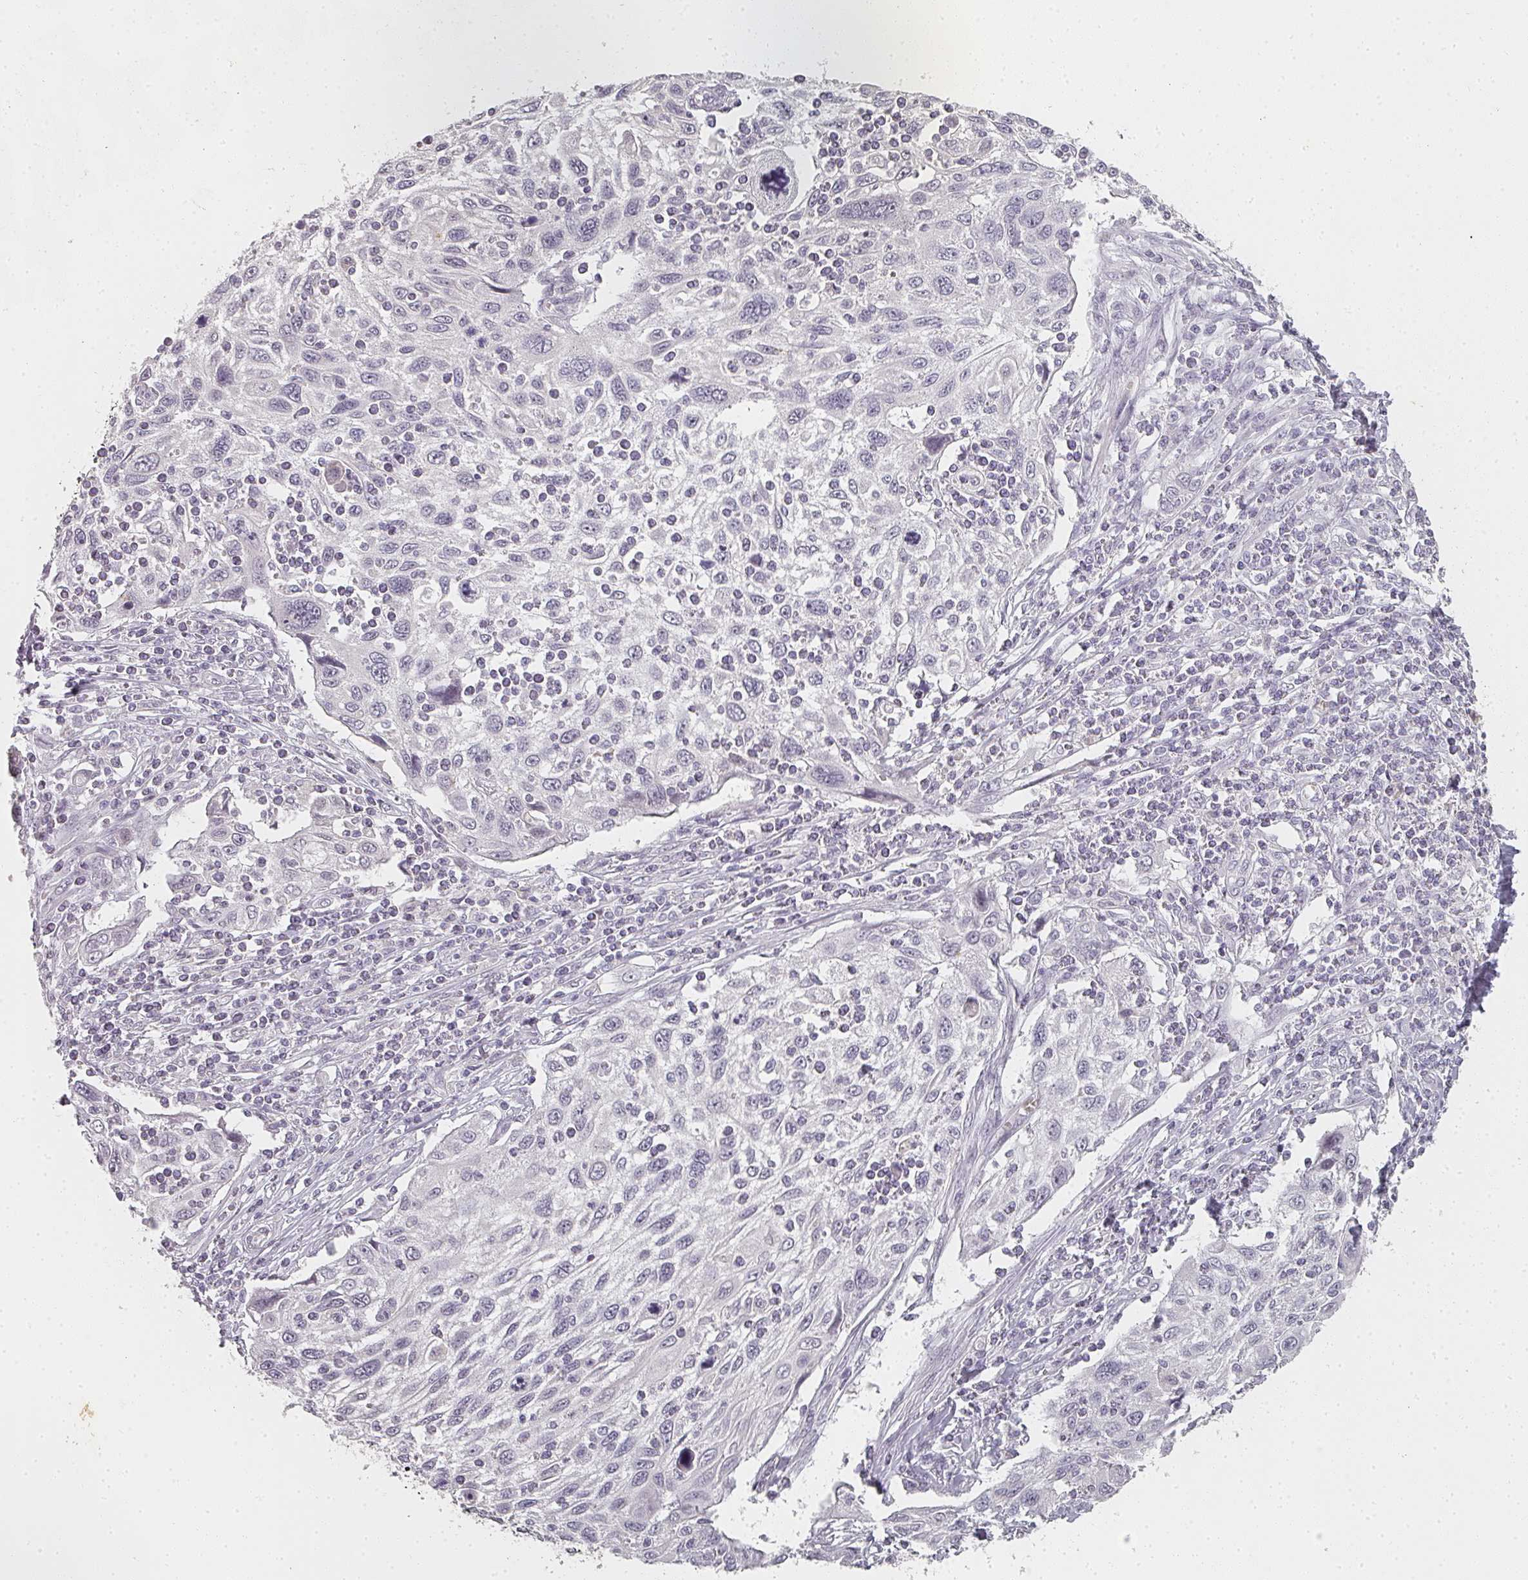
{"staining": {"intensity": "negative", "quantity": "none", "location": "none"}, "tissue": "cervical cancer", "cell_type": "Tumor cells", "image_type": "cancer", "snomed": [{"axis": "morphology", "description": "Squamous cell carcinoma, NOS"}, {"axis": "topography", "description": "Cervix"}], "caption": "Human cervical cancer (squamous cell carcinoma) stained for a protein using immunohistochemistry shows no positivity in tumor cells.", "gene": "SHISA2", "patient": {"sex": "female", "age": 70}}